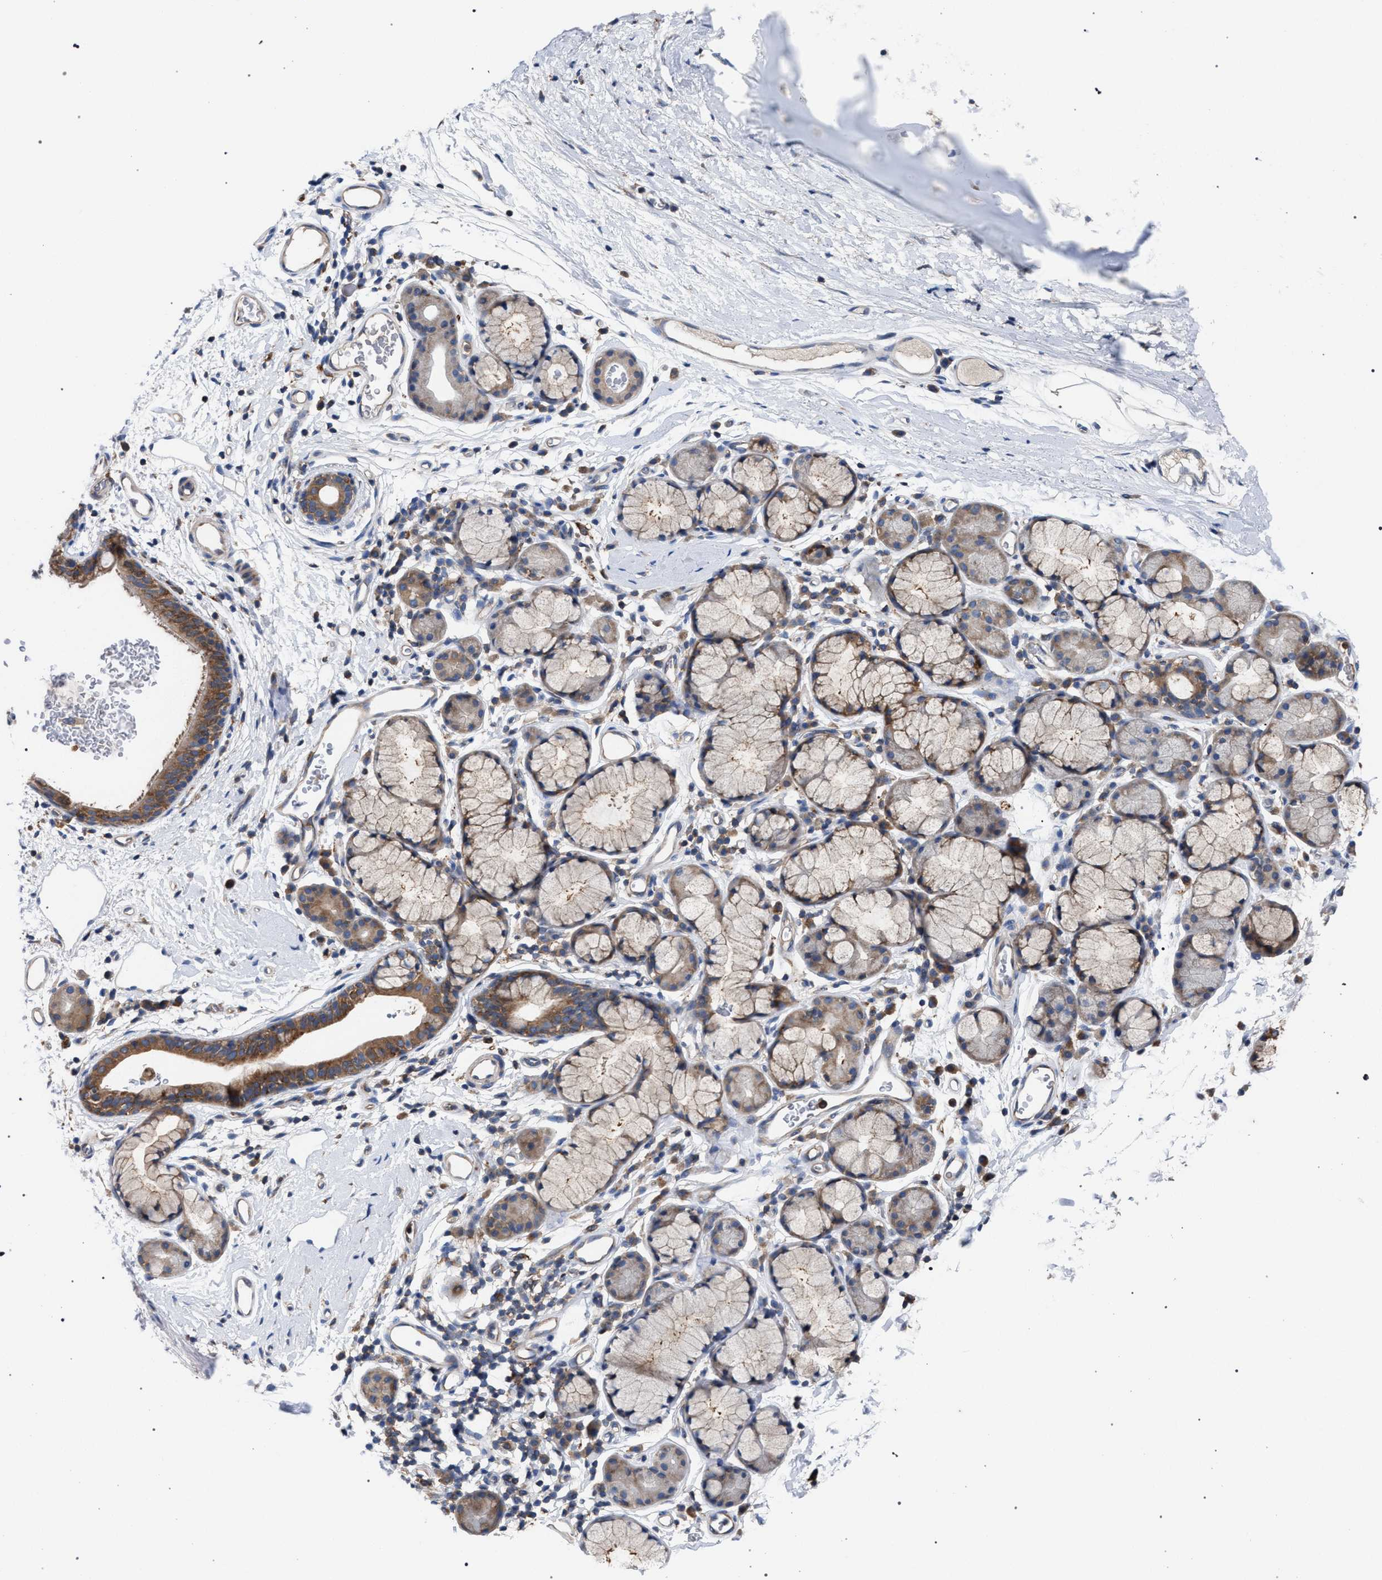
{"staining": {"intensity": "moderate", "quantity": ">75%", "location": "cytoplasmic/membranous"}, "tissue": "bronchus", "cell_type": "Respiratory epithelial cells", "image_type": "normal", "snomed": [{"axis": "morphology", "description": "Normal tissue, NOS"}, {"axis": "topography", "description": "Cartilage tissue"}, {"axis": "topography", "description": "Bronchus"}], "caption": "Protein analysis of unremarkable bronchus shows moderate cytoplasmic/membranous expression in about >75% of respiratory epithelial cells.", "gene": "CDR2L", "patient": {"sex": "female", "age": 53}}